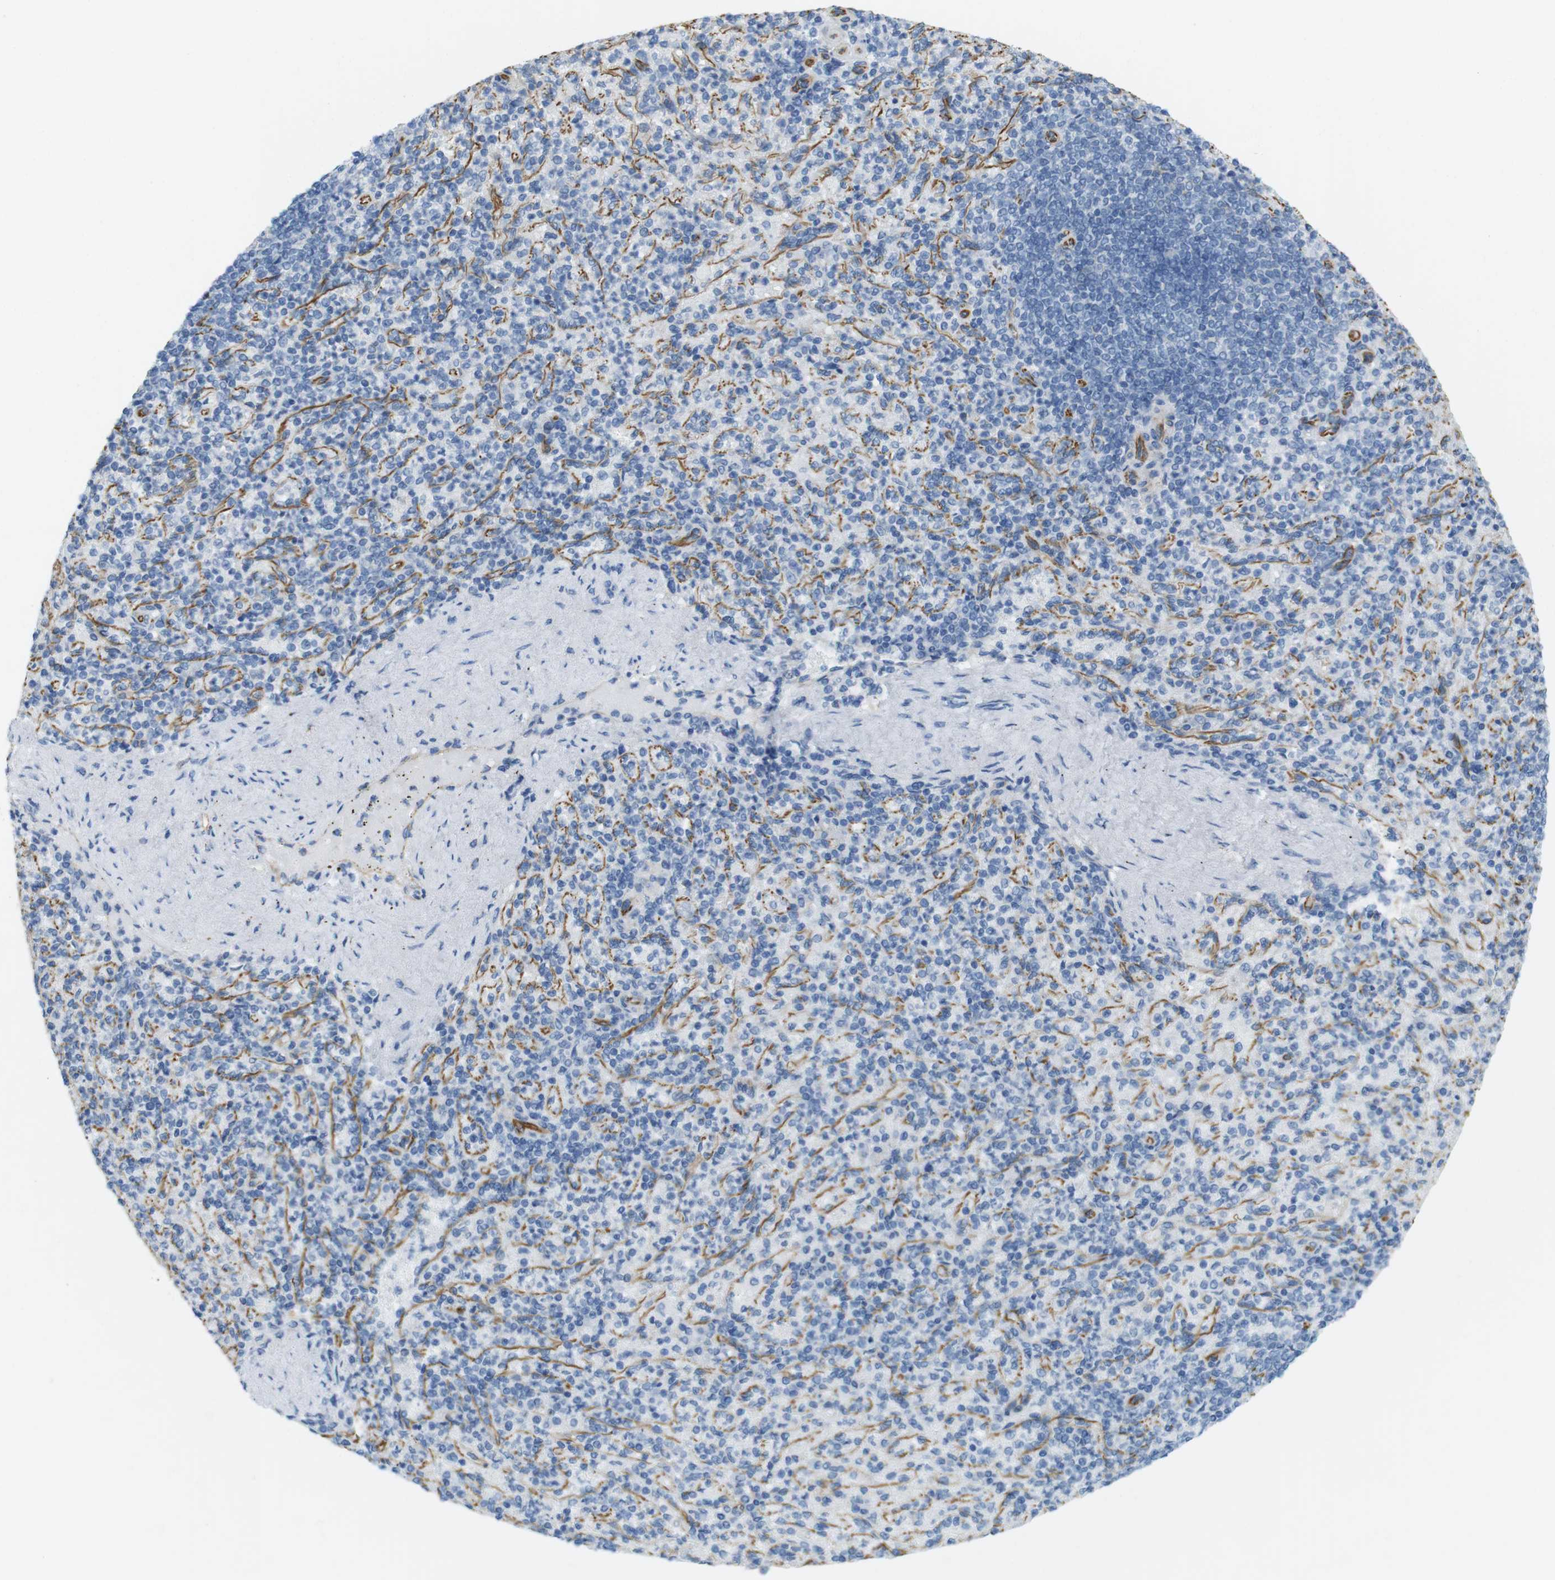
{"staining": {"intensity": "negative", "quantity": "none", "location": "none"}, "tissue": "spleen", "cell_type": "Cells in red pulp", "image_type": "normal", "snomed": [{"axis": "morphology", "description": "Normal tissue, NOS"}, {"axis": "topography", "description": "Spleen"}], "caption": "DAB (3,3'-diaminobenzidine) immunohistochemical staining of normal spleen exhibits no significant expression in cells in red pulp.", "gene": "MS4A10", "patient": {"sex": "female", "age": 74}}